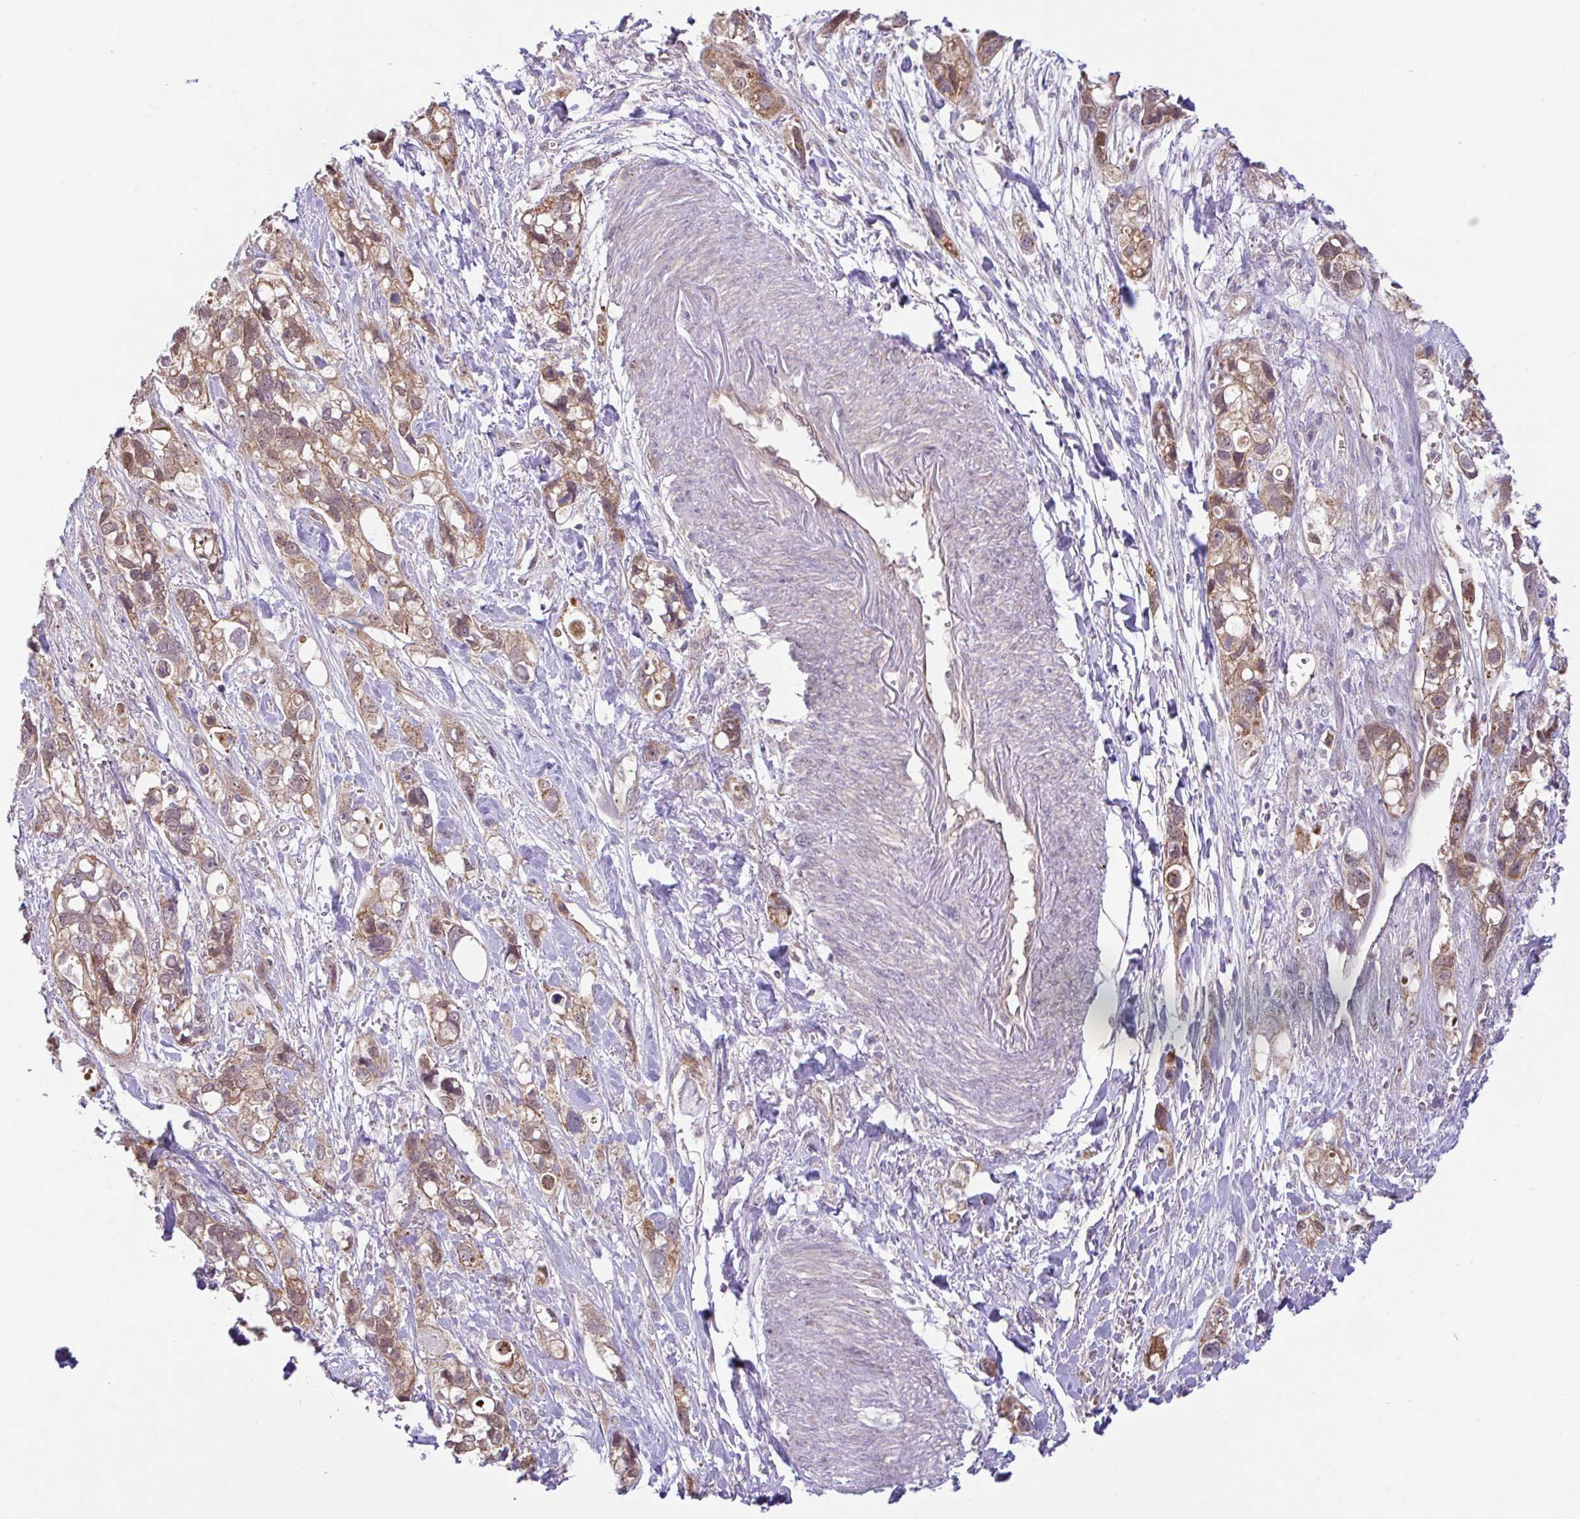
{"staining": {"intensity": "moderate", "quantity": ">75%", "location": "cytoplasmic/membranous"}, "tissue": "stomach cancer", "cell_type": "Tumor cells", "image_type": "cancer", "snomed": [{"axis": "morphology", "description": "Adenocarcinoma, NOS"}, {"axis": "topography", "description": "Stomach, upper"}], "caption": "The immunohistochemical stain labels moderate cytoplasmic/membranous expression in tumor cells of stomach cancer (adenocarcinoma) tissue. (DAB = brown stain, brightfield microscopy at high magnification).", "gene": "DLEU7", "patient": {"sex": "female", "age": 81}}